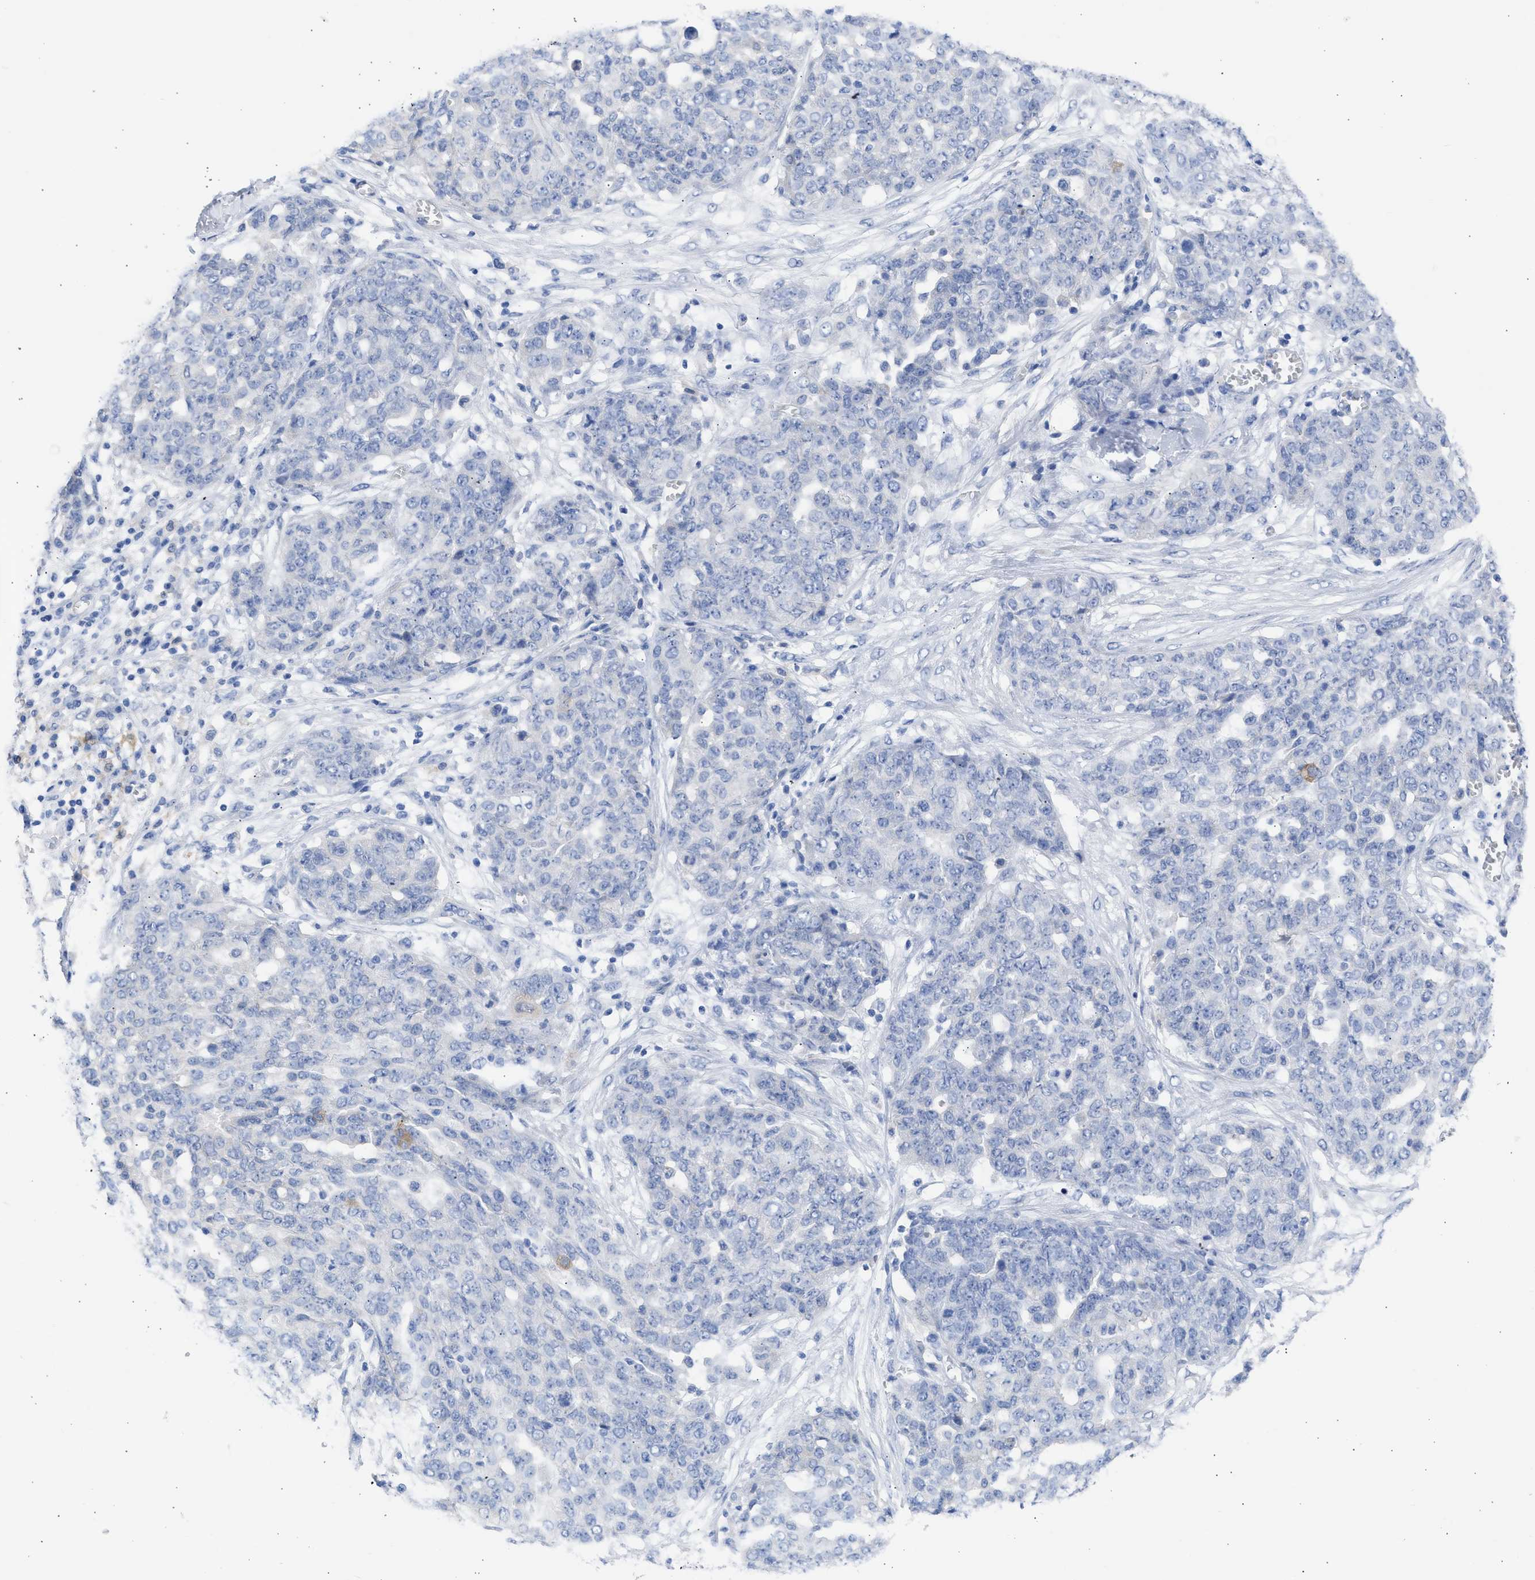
{"staining": {"intensity": "negative", "quantity": "none", "location": "none"}, "tissue": "ovarian cancer", "cell_type": "Tumor cells", "image_type": "cancer", "snomed": [{"axis": "morphology", "description": "Cystadenocarcinoma, serous, NOS"}, {"axis": "topography", "description": "Soft tissue"}, {"axis": "topography", "description": "Ovary"}], "caption": "Immunohistochemistry (IHC) histopathology image of serous cystadenocarcinoma (ovarian) stained for a protein (brown), which exhibits no expression in tumor cells.", "gene": "RSPH1", "patient": {"sex": "female", "age": 57}}